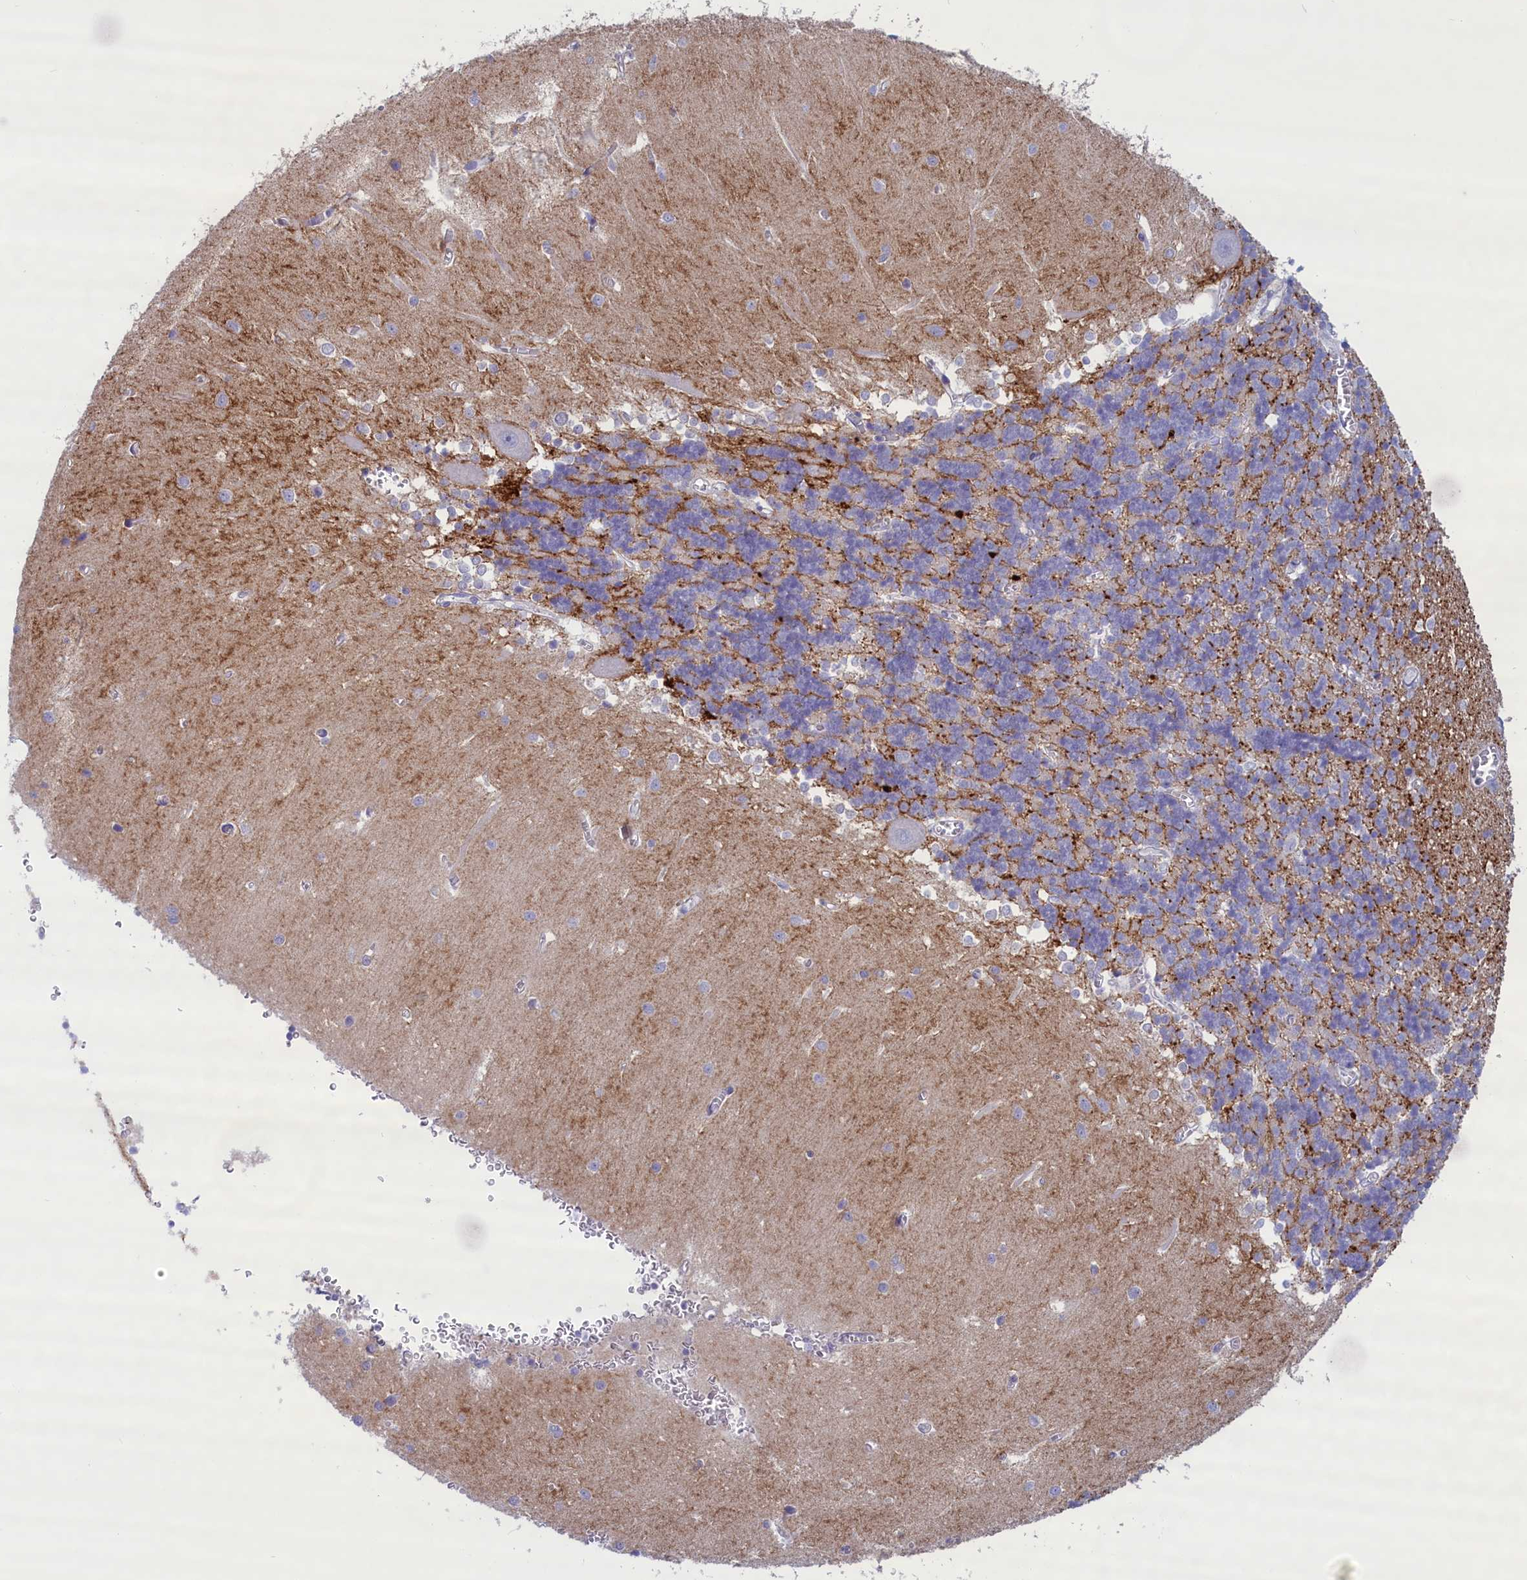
{"staining": {"intensity": "negative", "quantity": "none", "location": "none"}, "tissue": "cerebellum", "cell_type": "Cells in granular layer", "image_type": "normal", "snomed": [{"axis": "morphology", "description": "Normal tissue, NOS"}, {"axis": "topography", "description": "Cerebellum"}], "caption": "Immunohistochemistry (IHC) micrograph of normal cerebellum: human cerebellum stained with DAB (3,3'-diaminobenzidine) reveals no significant protein expression in cells in granular layer.", "gene": "MPV17L2", "patient": {"sex": "male", "age": 37}}